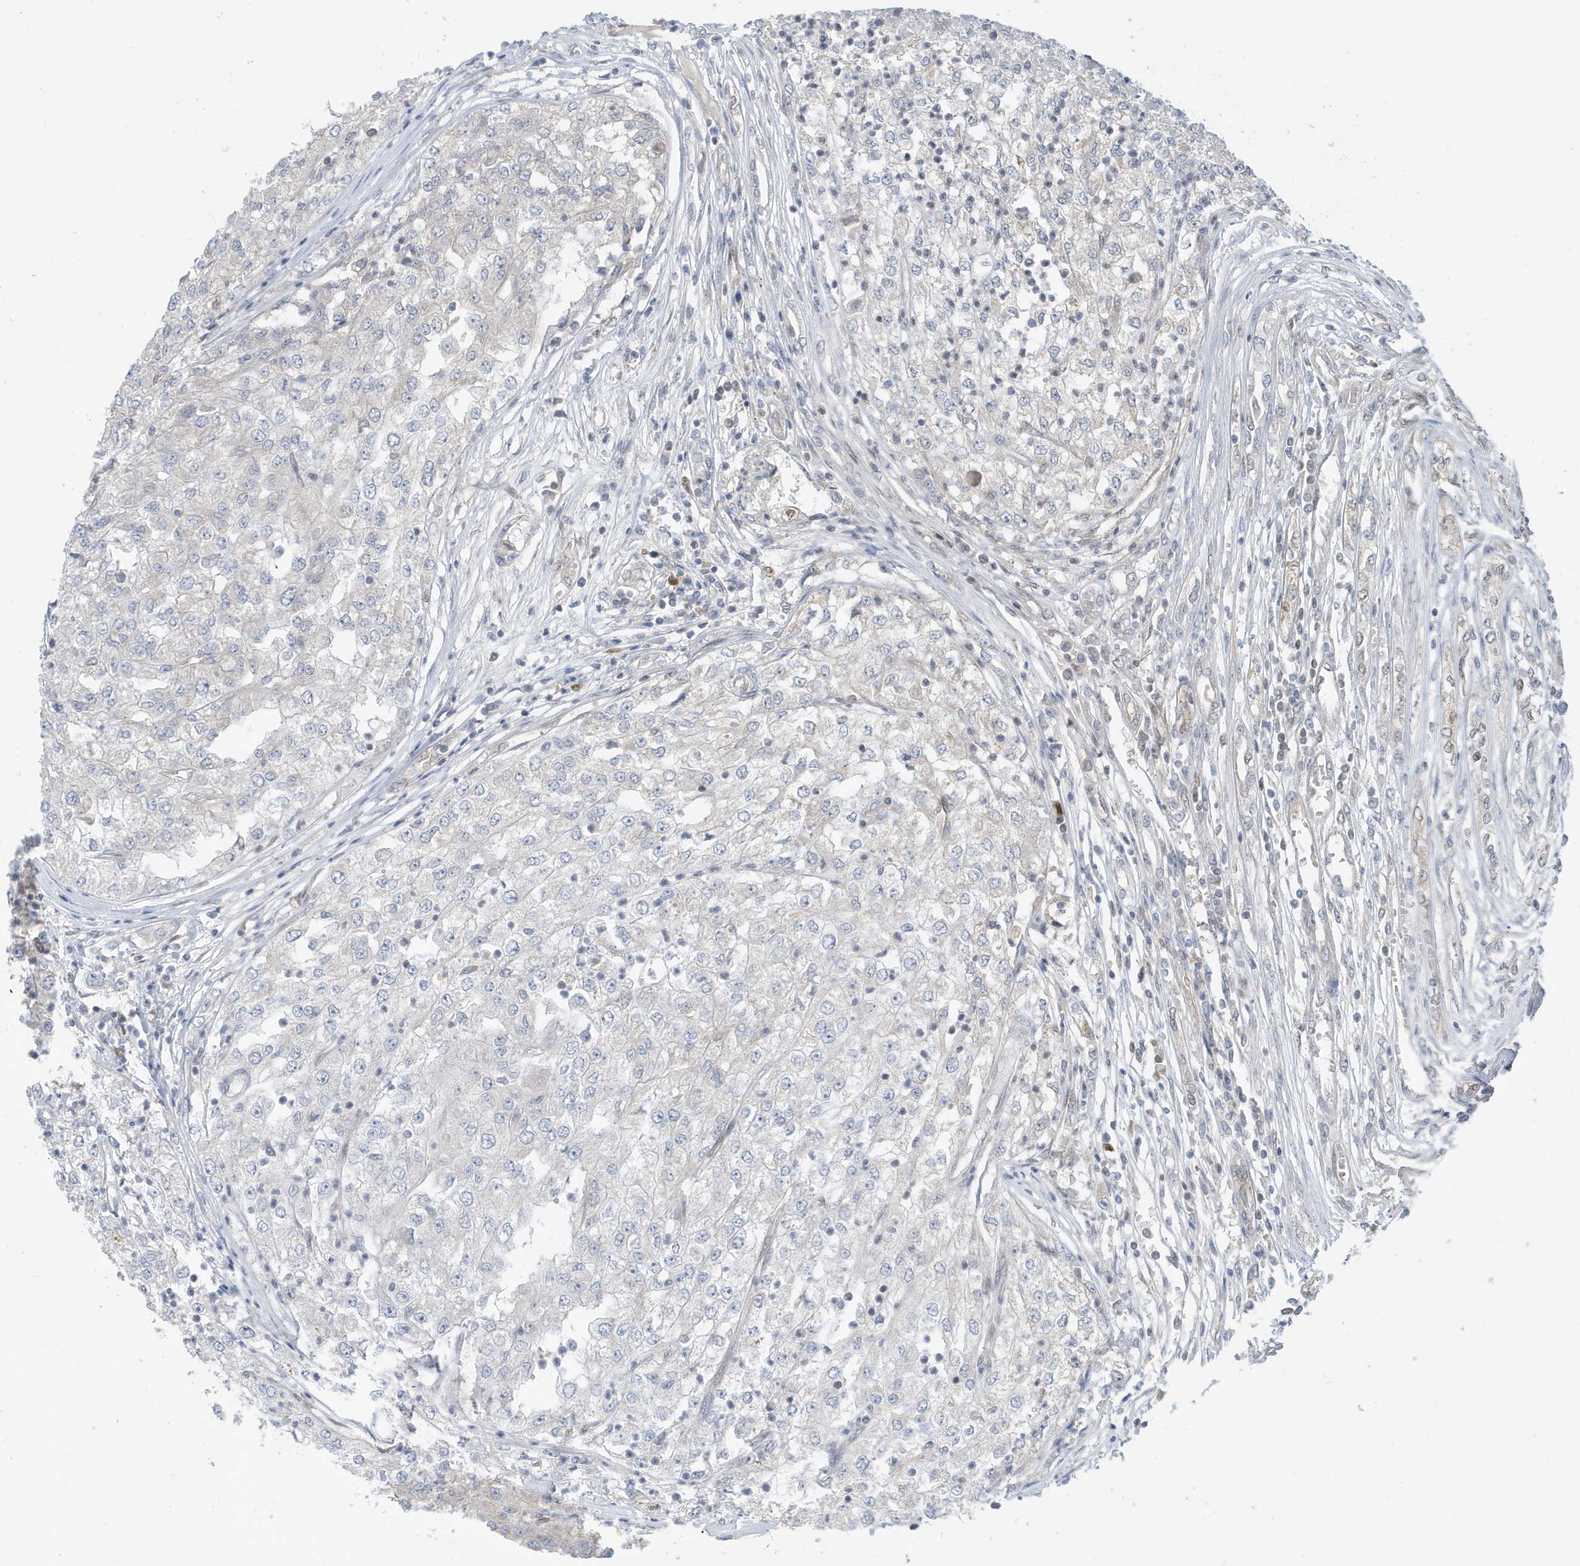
{"staining": {"intensity": "negative", "quantity": "none", "location": "none"}, "tissue": "renal cancer", "cell_type": "Tumor cells", "image_type": "cancer", "snomed": [{"axis": "morphology", "description": "Adenocarcinoma, NOS"}, {"axis": "topography", "description": "Kidney"}], "caption": "High power microscopy photomicrograph of an immunohistochemistry (IHC) histopathology image of renal cancer, revealing no significant positivity in tumor cells.", "gene": "NCOA7", "patient": {"sex": "female", "age": 54}}